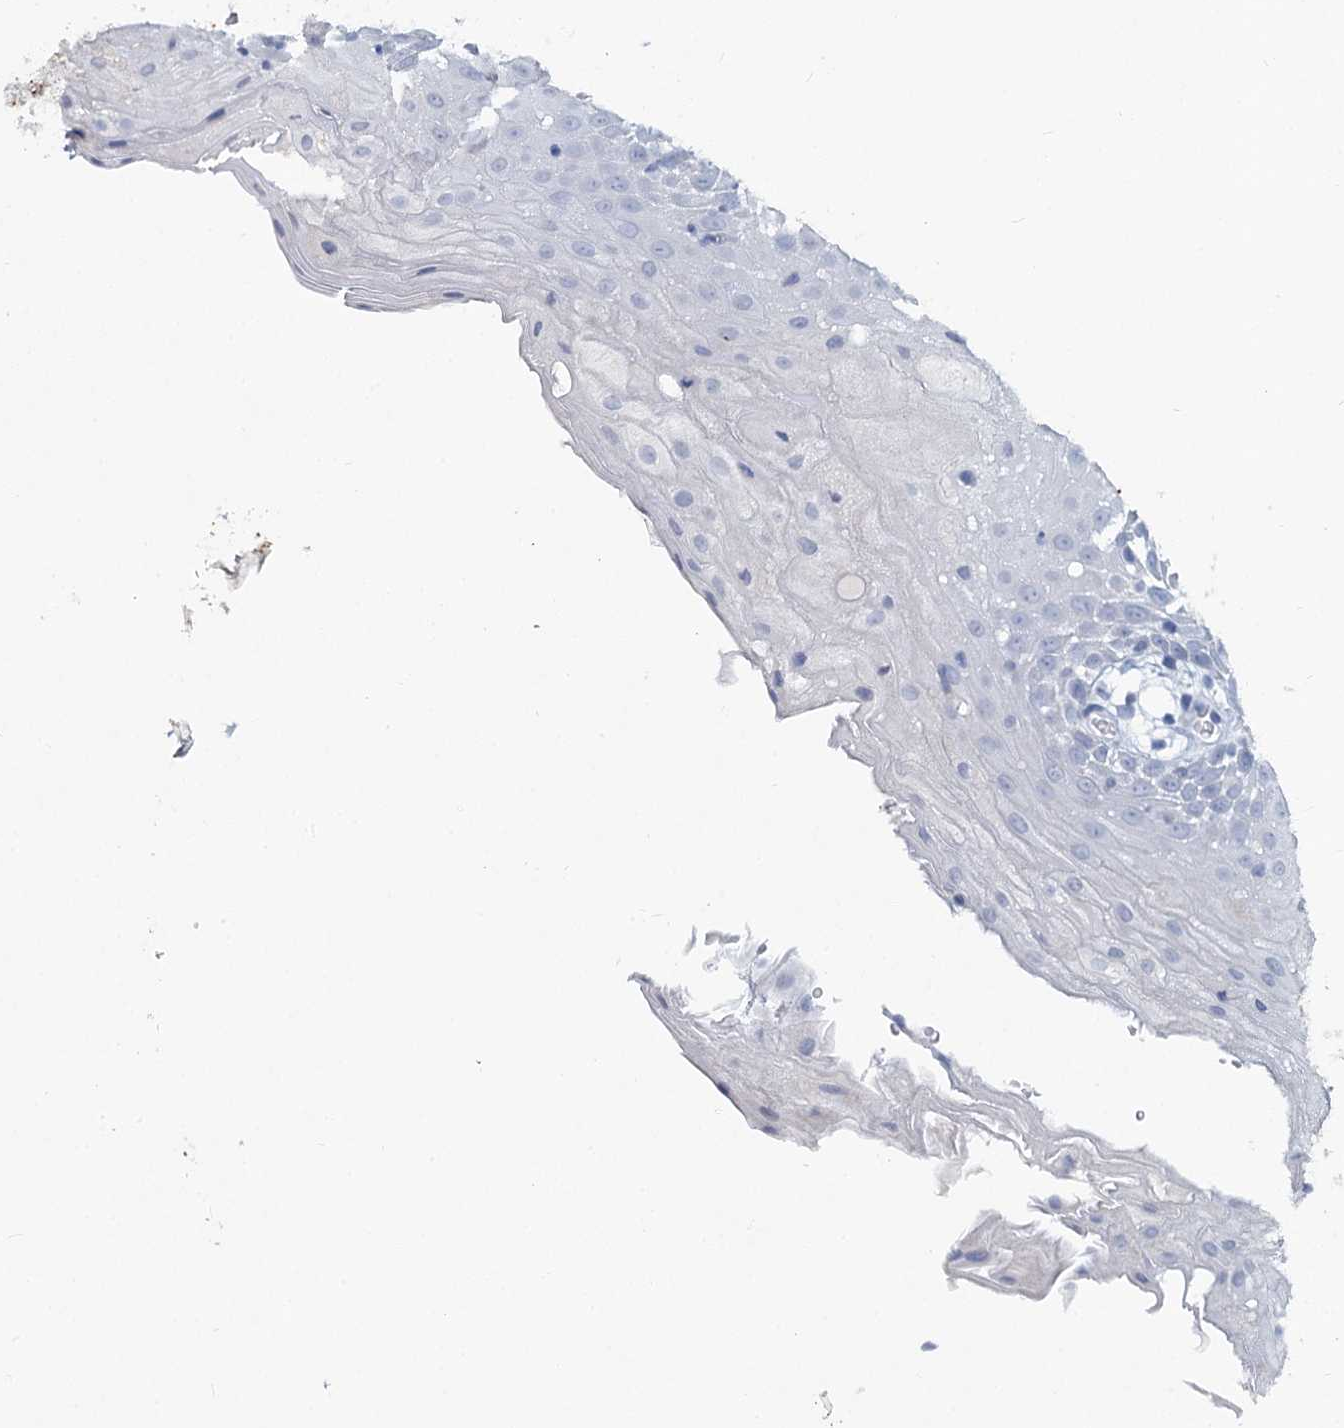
{"staining": {"intensity": "negative", "quantity": "none", "location": "none"}, "tissue": "oral mucosa", "cell_type": "Squamous epithelial cells", "image_type": "normal", "snomed": [{"axis": "morphology", "description": "Normal tissue, NOS"}, {"axis": "topography", "description": "Skeletal muscle"}, {"axis": "topography", "description": "Oral tissue"}, {"axis": "topography", "description": "Salivary gland"}, {"axis": "topography", "description": "Peripheral nerve tissue"}], "caption": "Immunohistochemistry (IHC) photomicrograph of normal human oral mucosa stained for a protein (brown), which reveals no expression in squamous epithelial cells. The staining was performed using DAB to visualize the protein expression in brown, while the nuclei were stained in blue with hematoxylin (Magnification: 20x).", "gene": "CHGA", "patient": {"sex": "male", "age": 54}}